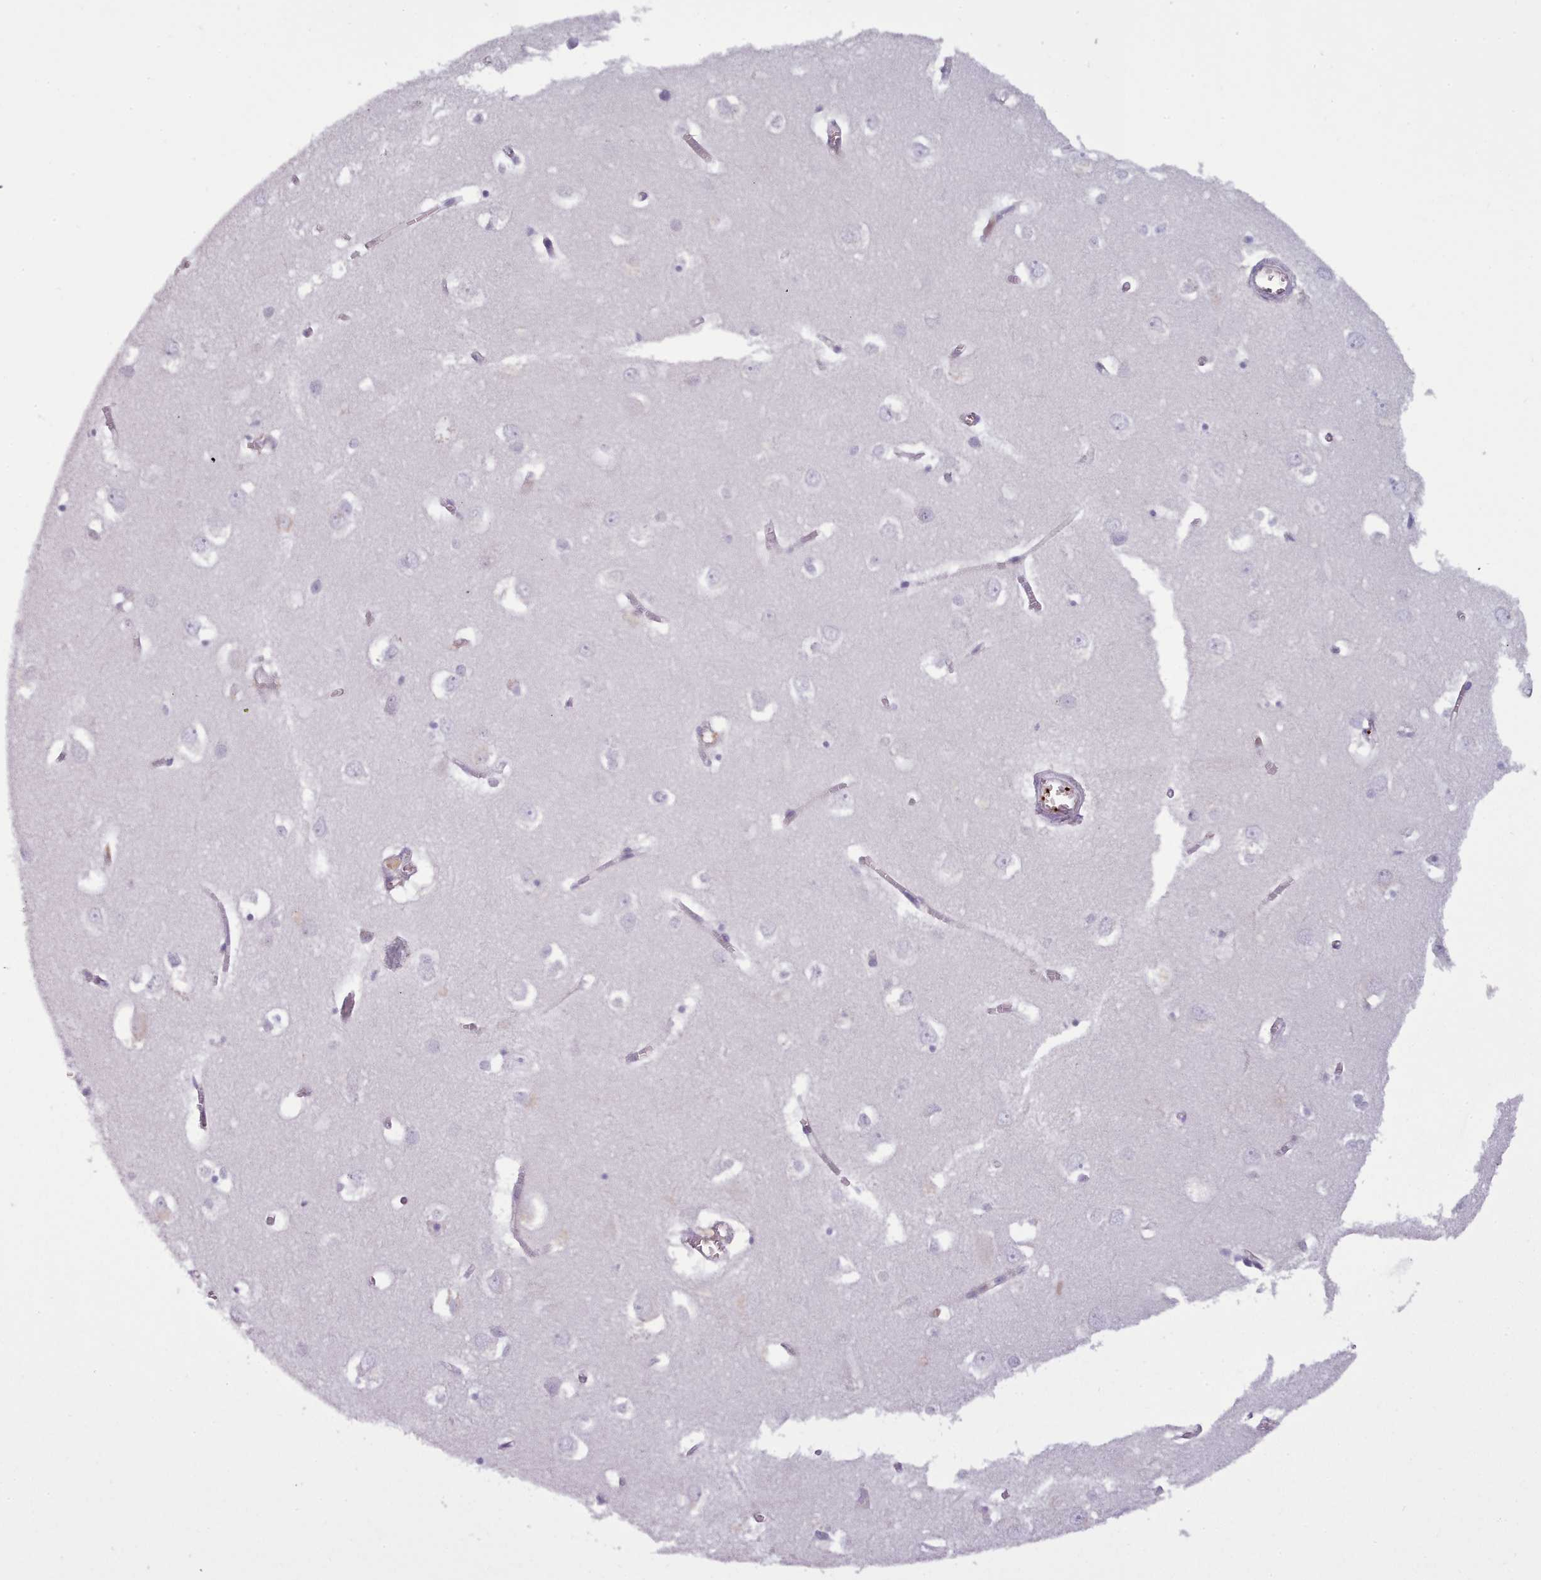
{"staining": {"intensity": "negative", "quantity": "none", "location": "none"}, "tissue": "cerebral cortex", "cell_type": "Endothelial cells", "image_type": "normal", "snomed": [{"axis": "morphology", "description": "Normal tissue, NOS"}, {"axis": "topography", "description": "Cerebral cortex"}], "caption": "Histopathology image shows no protein staining in endothelial cells of unremarkable cerebral cortex.", "gene": "NDST2", "patient": {"sex": "male", "age": 70}}